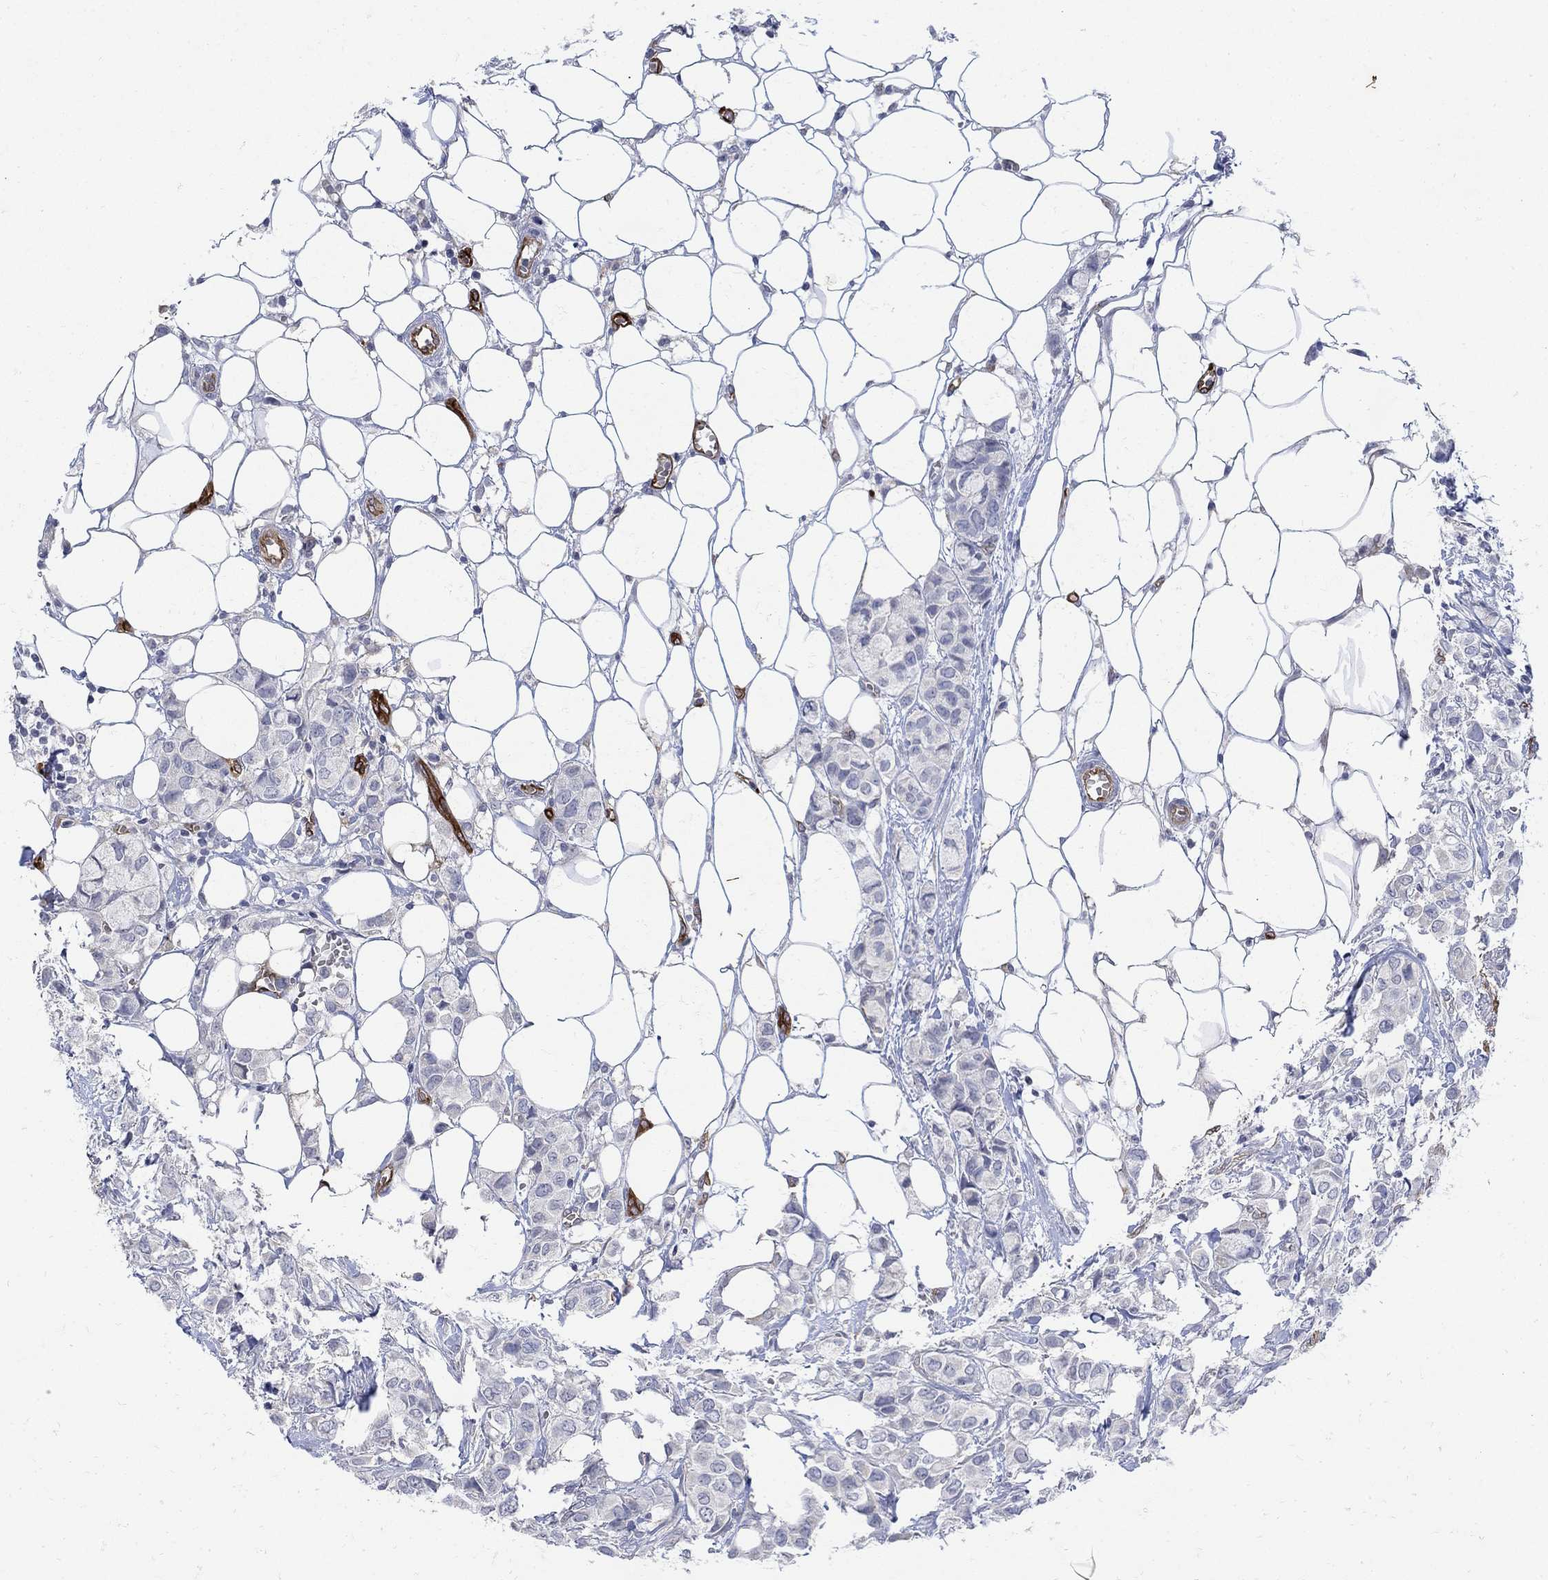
{"staining": {"intensity": "negative", "quantity": "none", "location": "none"}, "tissue": "breast cancer", "cell_type": "Tumor cells", "image_type": "cancer", "snomed": [{"axis": "morphology", "description": "Duct carcinoma"}, {"axis": "topography", "description": "Breast"}], "caption": "A high-resolution photomicrograph shows IHC staining of breast cancer, which demonstrates no significant expression in tumor cells. (Brightfield microscopy of DAB (3,3'-diaminobenzidine) immunohistochemistry (IHC) at high magnification).", "gene": "TGM2", "patient": {"sex": "female", "age": 85}}